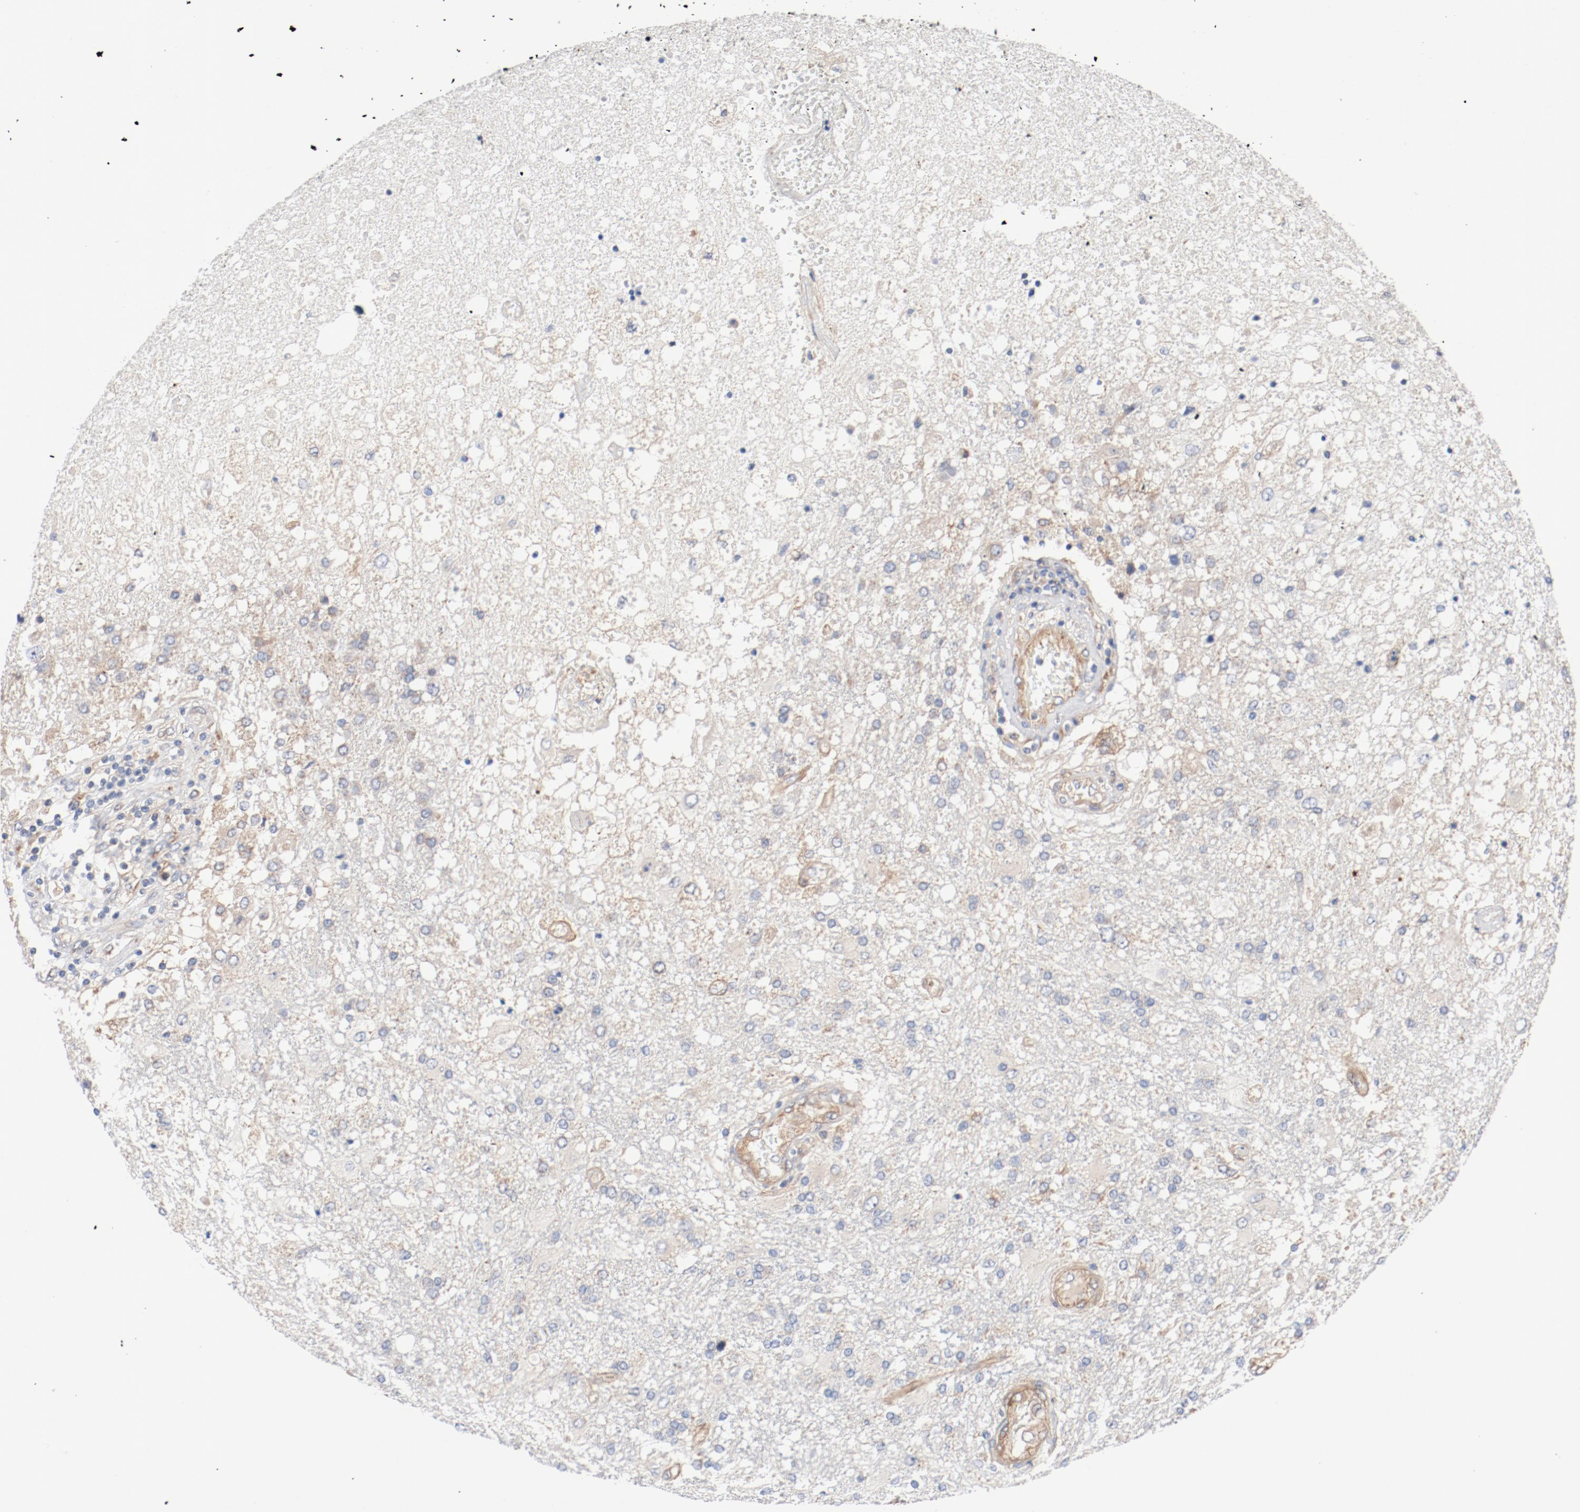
{"staining": {"intensity": "weak", "quantity": "<25%", "location": "cytoplasmic/membranous"}, "tissue": "glioma", "cell_type": "Tumor cells", "image_type": "cancer", "snomed": [{"axis": "morphology", "description": "Glioma, malignant, High grade"}, {"axis": "topography", "description": "Cerebral cortex"}], "caption": "Photomicrograph shows no protein expression in tumor cells of glioma tissue.", "gene": "ILK", "patient": {"sex": "male", "age": 79}}